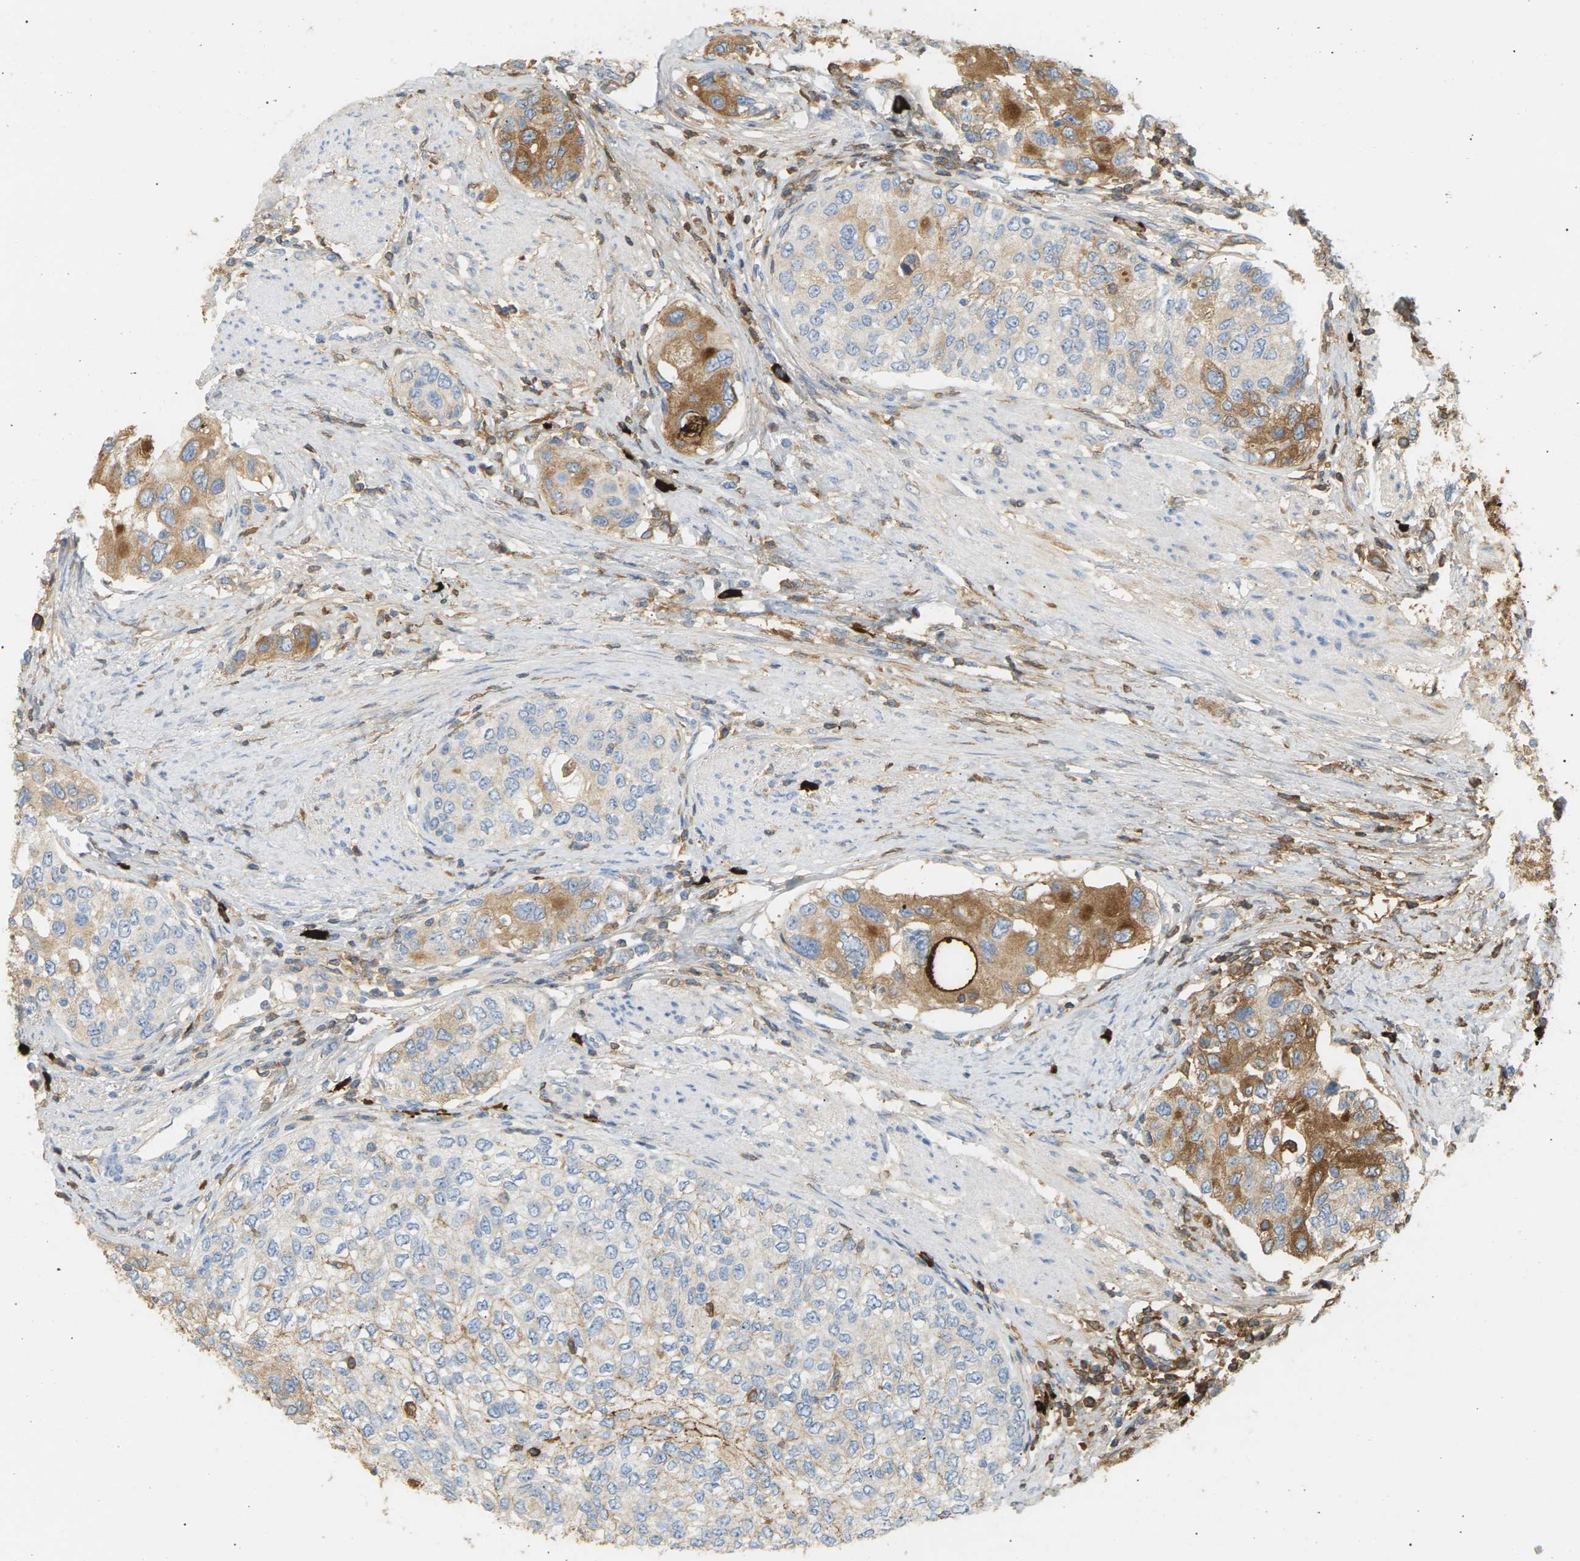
{"staining": {"intensity": "moderate", "quantity": "25%-75%", "location": "cytoplasmic/membranous"}, "tissue": "urothelial cancer", "cell_type": "Tumor cells", "image_type": "cancer", "snomed": [{"axis": "morphology", "description": "Urothelial carcinoma, High grade"}, {"axis": "topography", "description": "Urinary bladder"}], "caption": "IHC photomicrograph of human urothelial cancer stained for a protein (brown), which demonstrates medium levels of moderate cytoplasmic/membranous staining in approximately 25%-75% of tumor cells.", "gene": "IGLC3", "patient": {"sex": "female", "age": 56}}